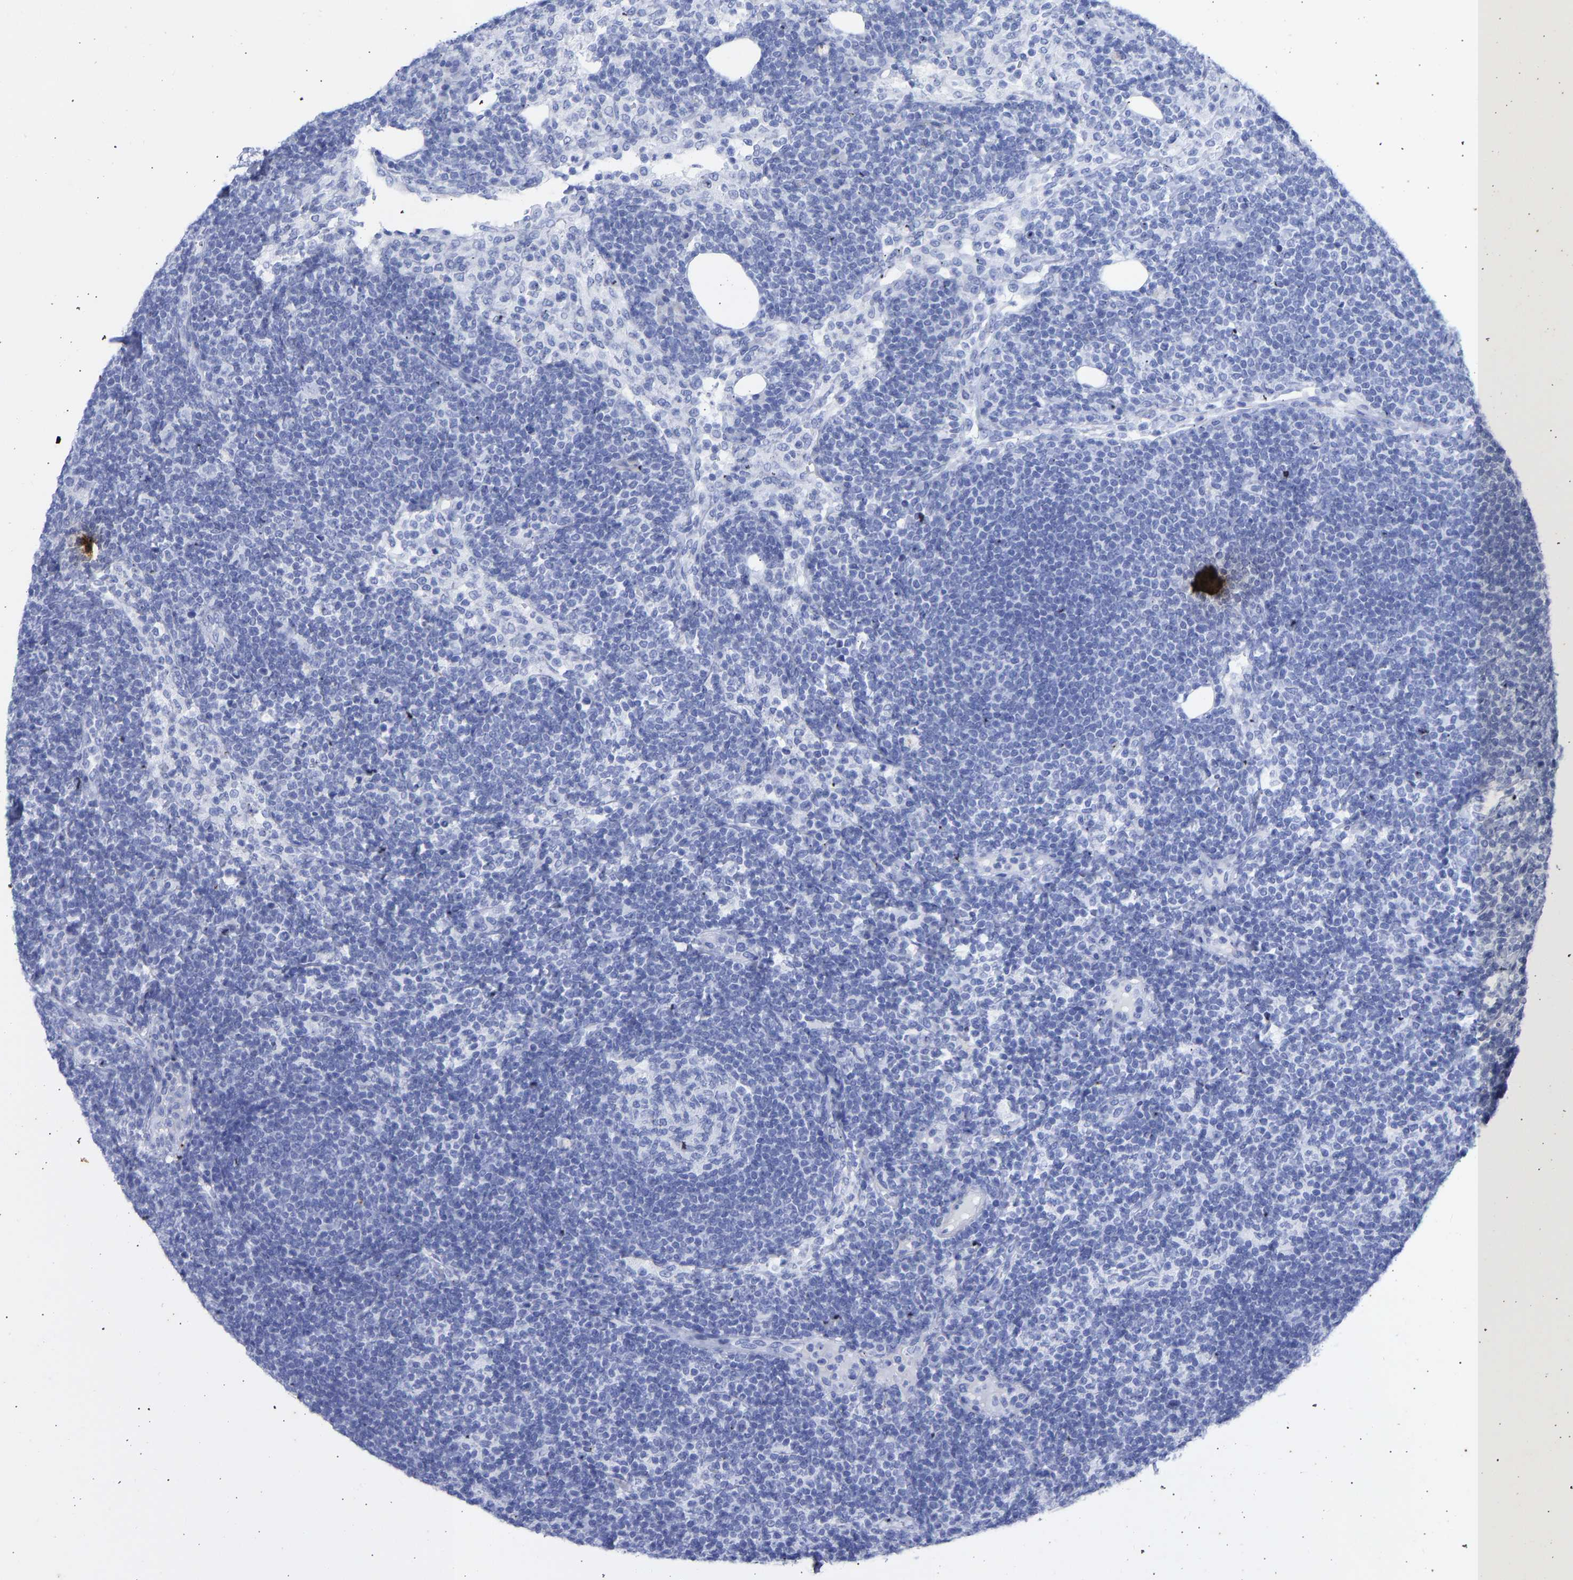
{"staining": {"intensity": "negative", "quantity": "none", "location": "none"}, "tissue": "lymph node", "cell_type": "Germinal center cells", "image_type": "normal", "snomed": [{"axis": "morphology", "description": "Normal tissue, NOS"}, {"axis": "morphology", "description": "Carcinoid, malignant, NOS"}, {"axis": "topography", "description": "Lymph node"}], "caption": "Germinal center cells are negative for protein expression in benign human lymph node. (Stains: DAB immunohistochemistry (IHC) with hematoxylin counter stain, Microscopy: brightfield microscopy at high magnification).", "gene": "KRT1", "patient": {"sex": "male", "age": 47}}